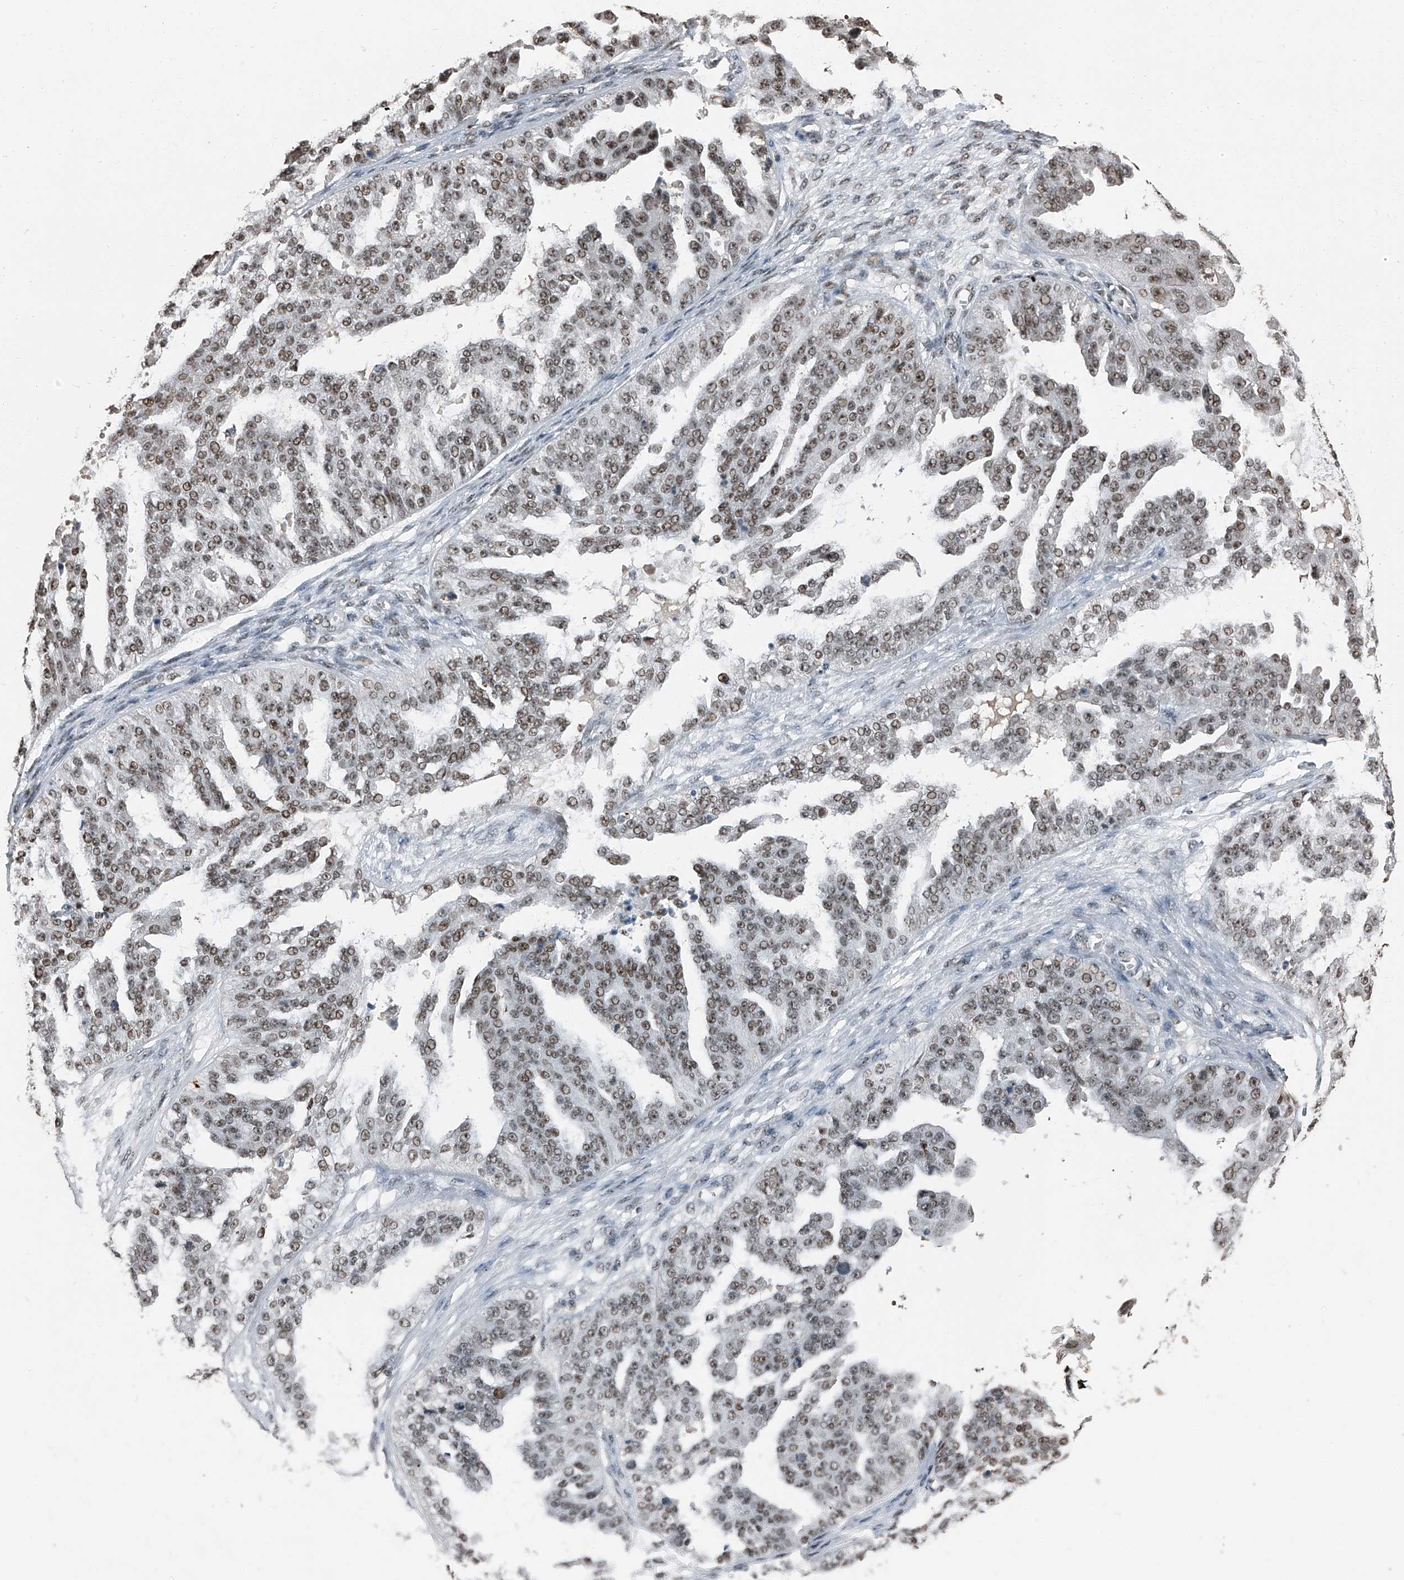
{"staining": {"intensity": "moderate", "quantity": ">75%", "location": "nuclear"}, "tissue": "ovarian cancer", "cell_type": "Tumor cells", "image_type": "cancer", "snomed": [{"axis": "morphology", "description": "Cystadenocarcinoma, serous, NOS"}, {"axis": "topography", "description": "Ovary"}], "caption": "IHC histopathology image of human ovarian cancer stained for a protein (brown), which reveals medium levels of moderate nuclear staining in about >75% of tumor cells.", "gene": "TCOF1", "patient": {"sex": "female", "age": 58}}